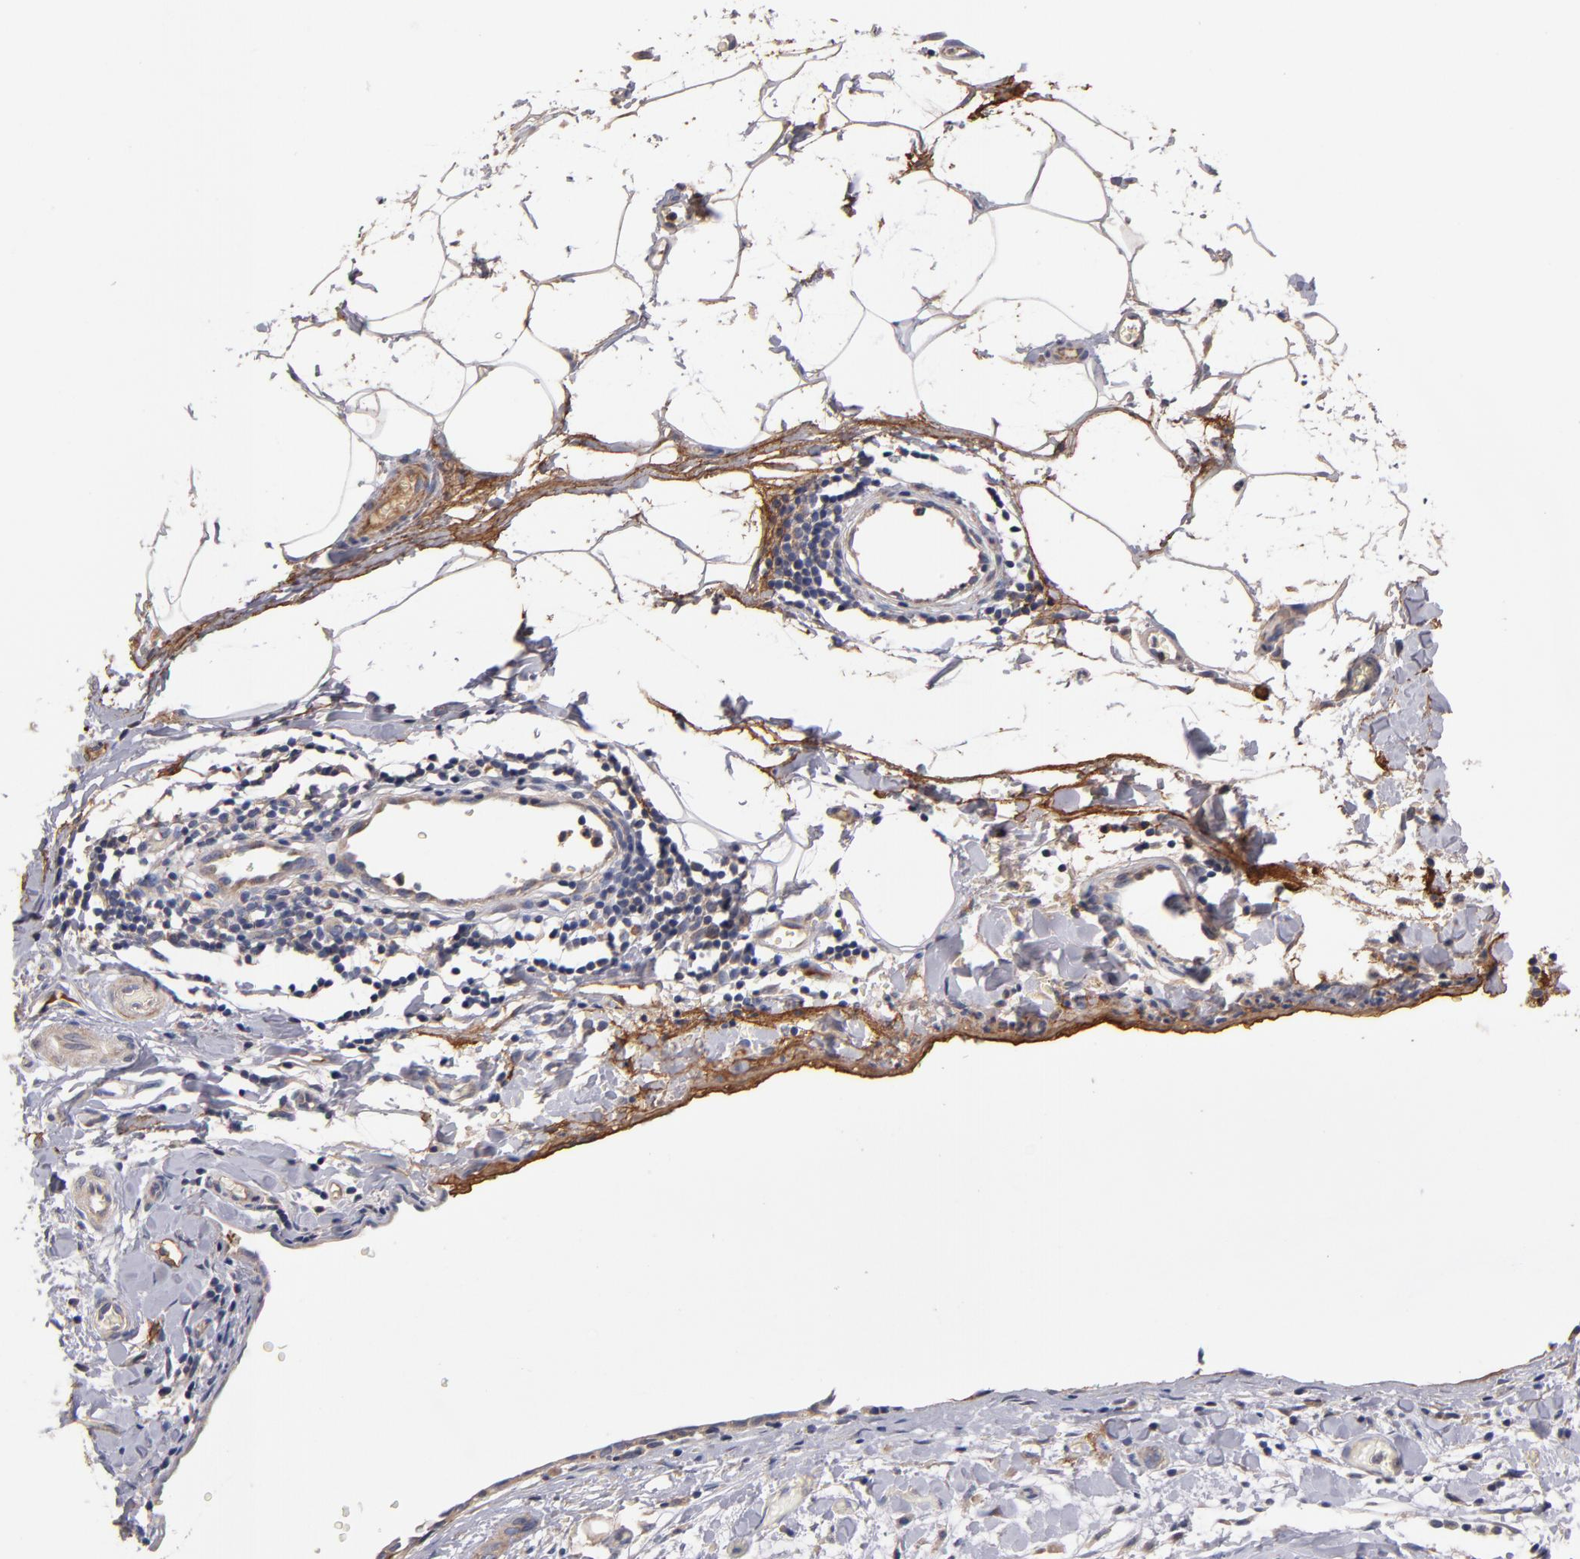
{"staining": {"intensity": "weak", "quantity": ">75%", "location": "cytoplasmic/membranous"}, "tissue": "stomach cancer", "cell_type": "Tumor cells", "image_type": "cancer", "snomed": [{"axis": "morphology", "description": "Adenocarcinoma, NOS"}, {"axis": "topography", "description": "Stomach, upper"}], "caption": "Adenocarcinoma (stomach) was stained to show a protein in brown. There is low levels of weak cytoplasmic/membranous staining in approximately >75% of tumor cells.", "gene": "DACT1", "patient": {"sex": "male", "age": 47}}